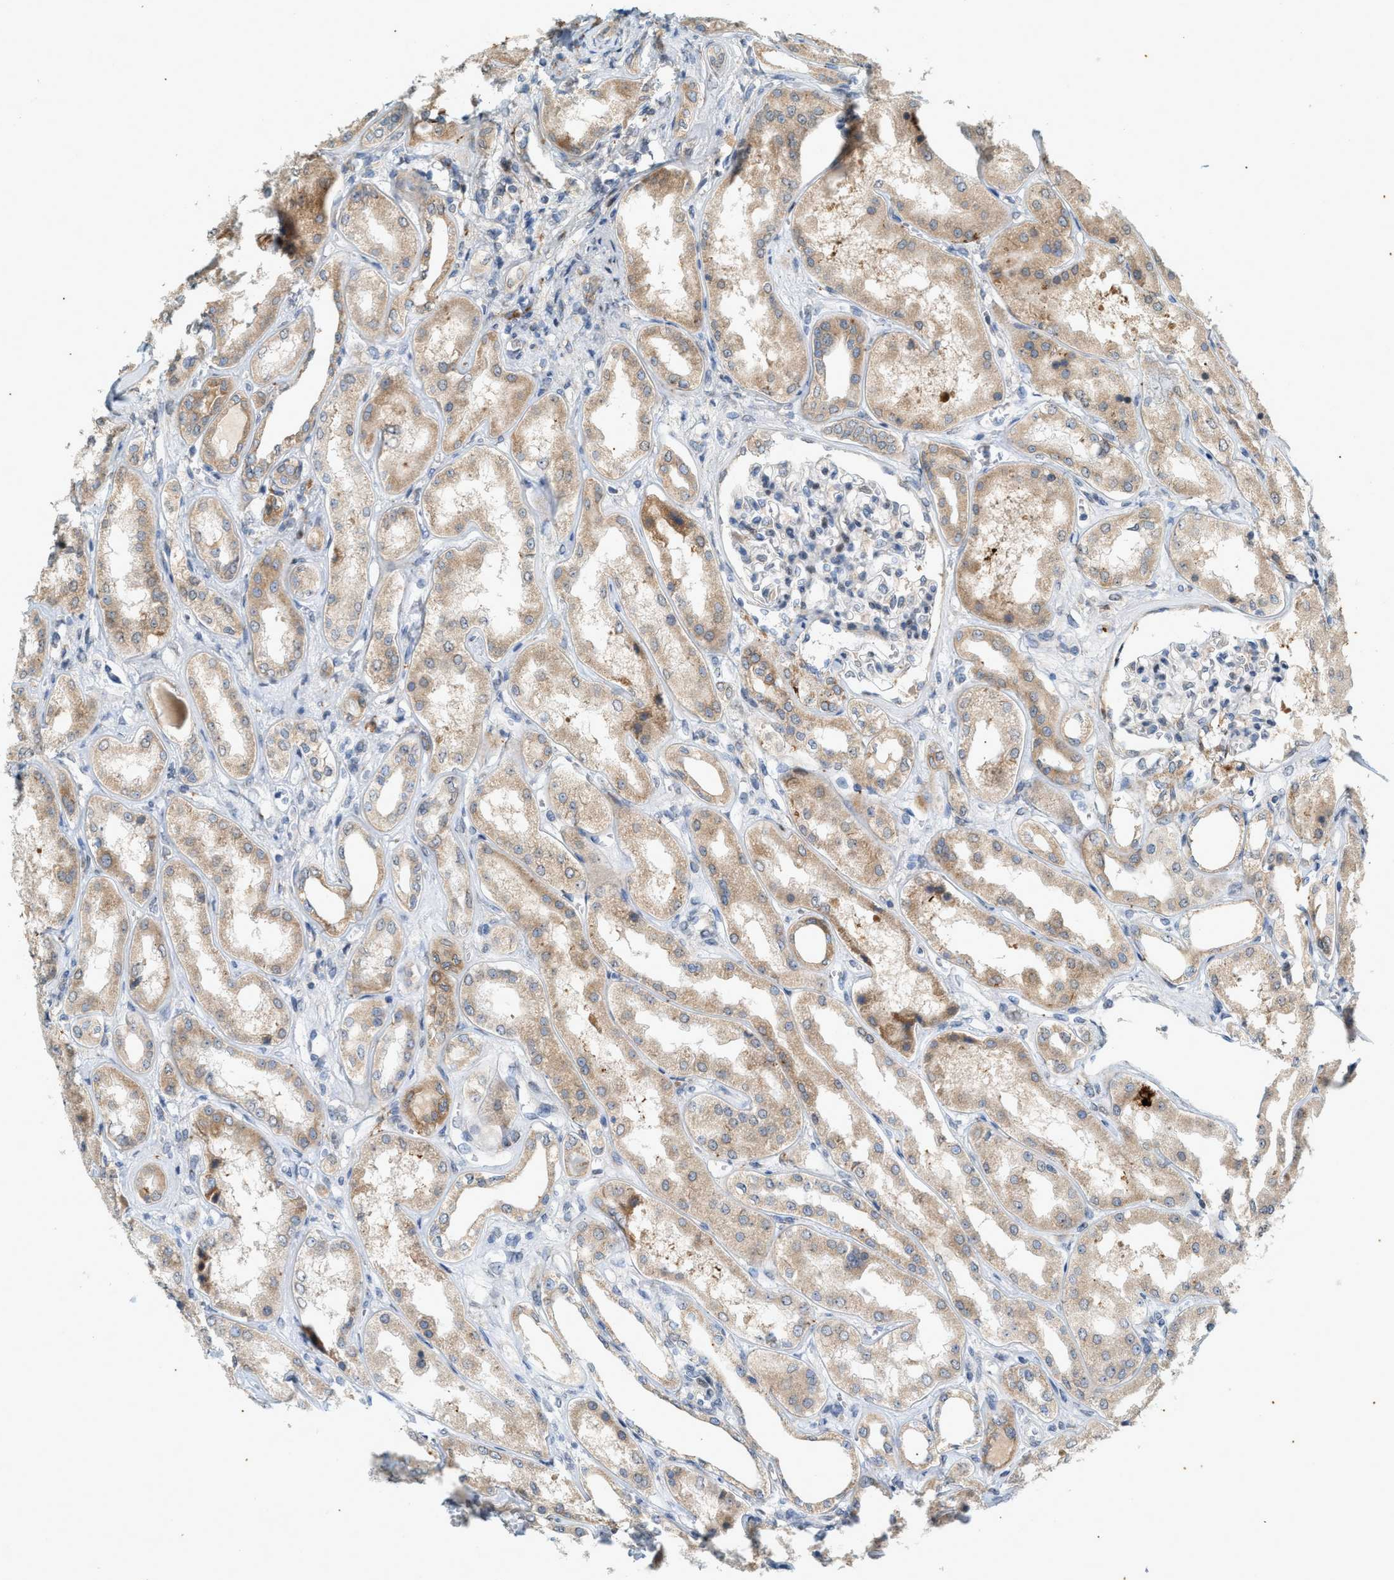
{"staining": {"intensity": "negative", "quantity": "none", "location": "none"}, "tissue": "kidney", "cell_type": "Cells in glomeruli", "image_type": "normal", "snomed": [{"axis": "morphology", "description": "Normal tissue, NOS"}, {"axis": "topography", "description": "Kidney"}], "caption": "Immunohistochemistry of unremarkable human kidney demonstrates no expression in cells in glomeruli.", "gene": "CHPF2", "patient": {"sex": "female", "age": 56}}